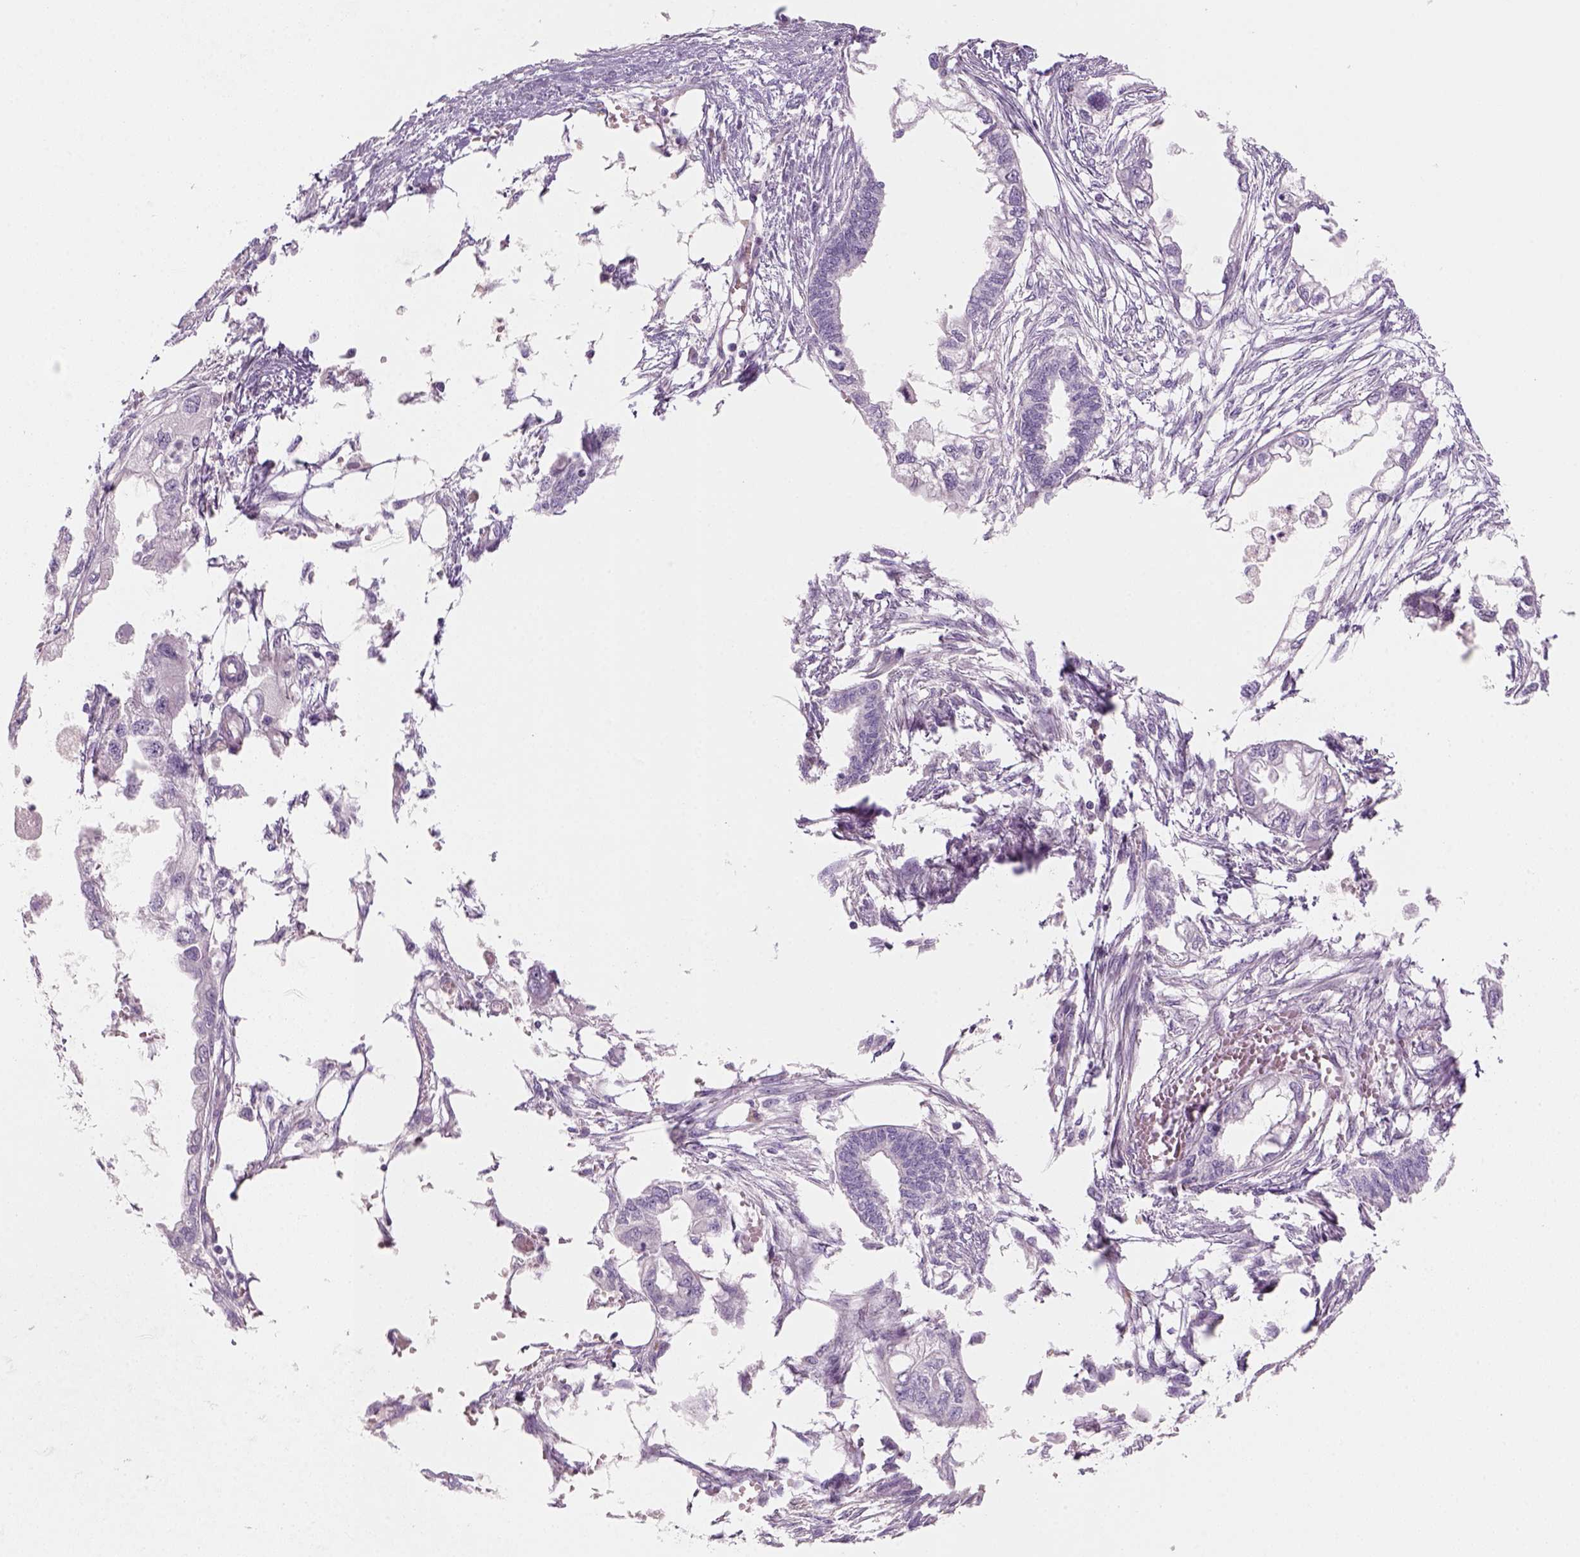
{"staining": {"intensity": "negative", "quantity": "none", "location": "none"}, "tissue": "endometrial cancer", "cell_type": "Tumor cells", "image_type": "cancer", "snomed": [{"axis": "morphology", "description": "Adenocarcinoma, NOS"}, {"axis": "morphology", "description": "Adenocarcinoma, metastatic, NOS"}, {"axis": "topography", "description": "Adipose tissue"}, {"axis": "topography", "description": "Endometrium"}], "caption": "Immunohistochemistry (IHC) photomicrograph of neoplastic tissue: human endometrial cancer stained with DAB (3,3'-diaminobenzidine) displays no significant protein positivity in tumor cells.", "gene": "KRT25", "patient": {"sex": "female", "age": 67}}